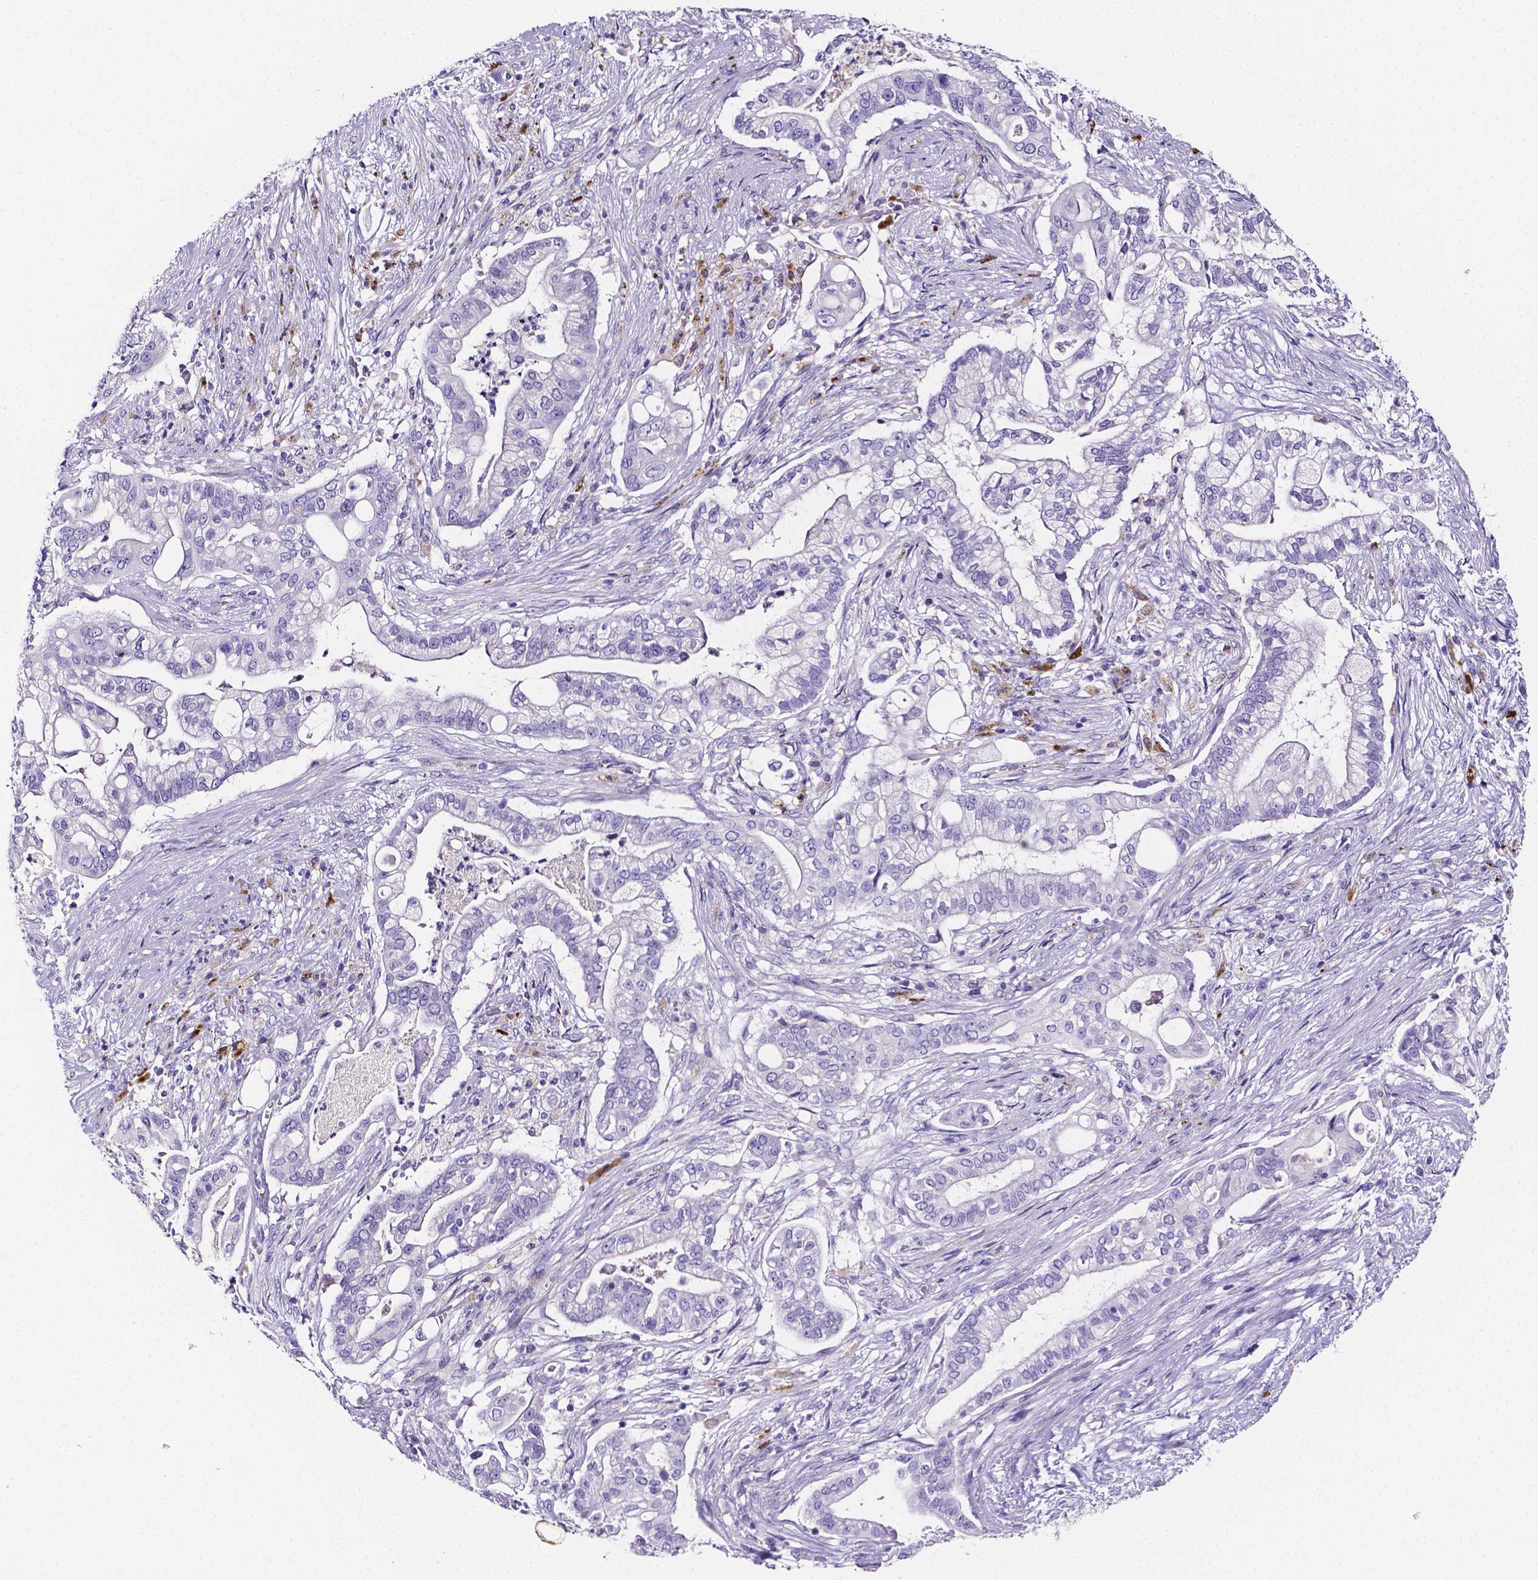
{"staining": {"intensity": "negative", "quantity": "none", "location": "none"}, "tissue": "pancreatic cancer", "cell_type": "Tumor cells", "image_type": "cancer", "snomed": [{"axis": "morphology", "description": "Adenocarcinoma, NOS"}, {"axis": "topography", "description": "Pancreas"}], "caption": "A photomicrograph of adenocarcinoma (pancreatic) stained for a protein exhibits no brown staining in tumor cells.", "gene": "NRGN", "patient": {"sex": "female", "age": 69}}